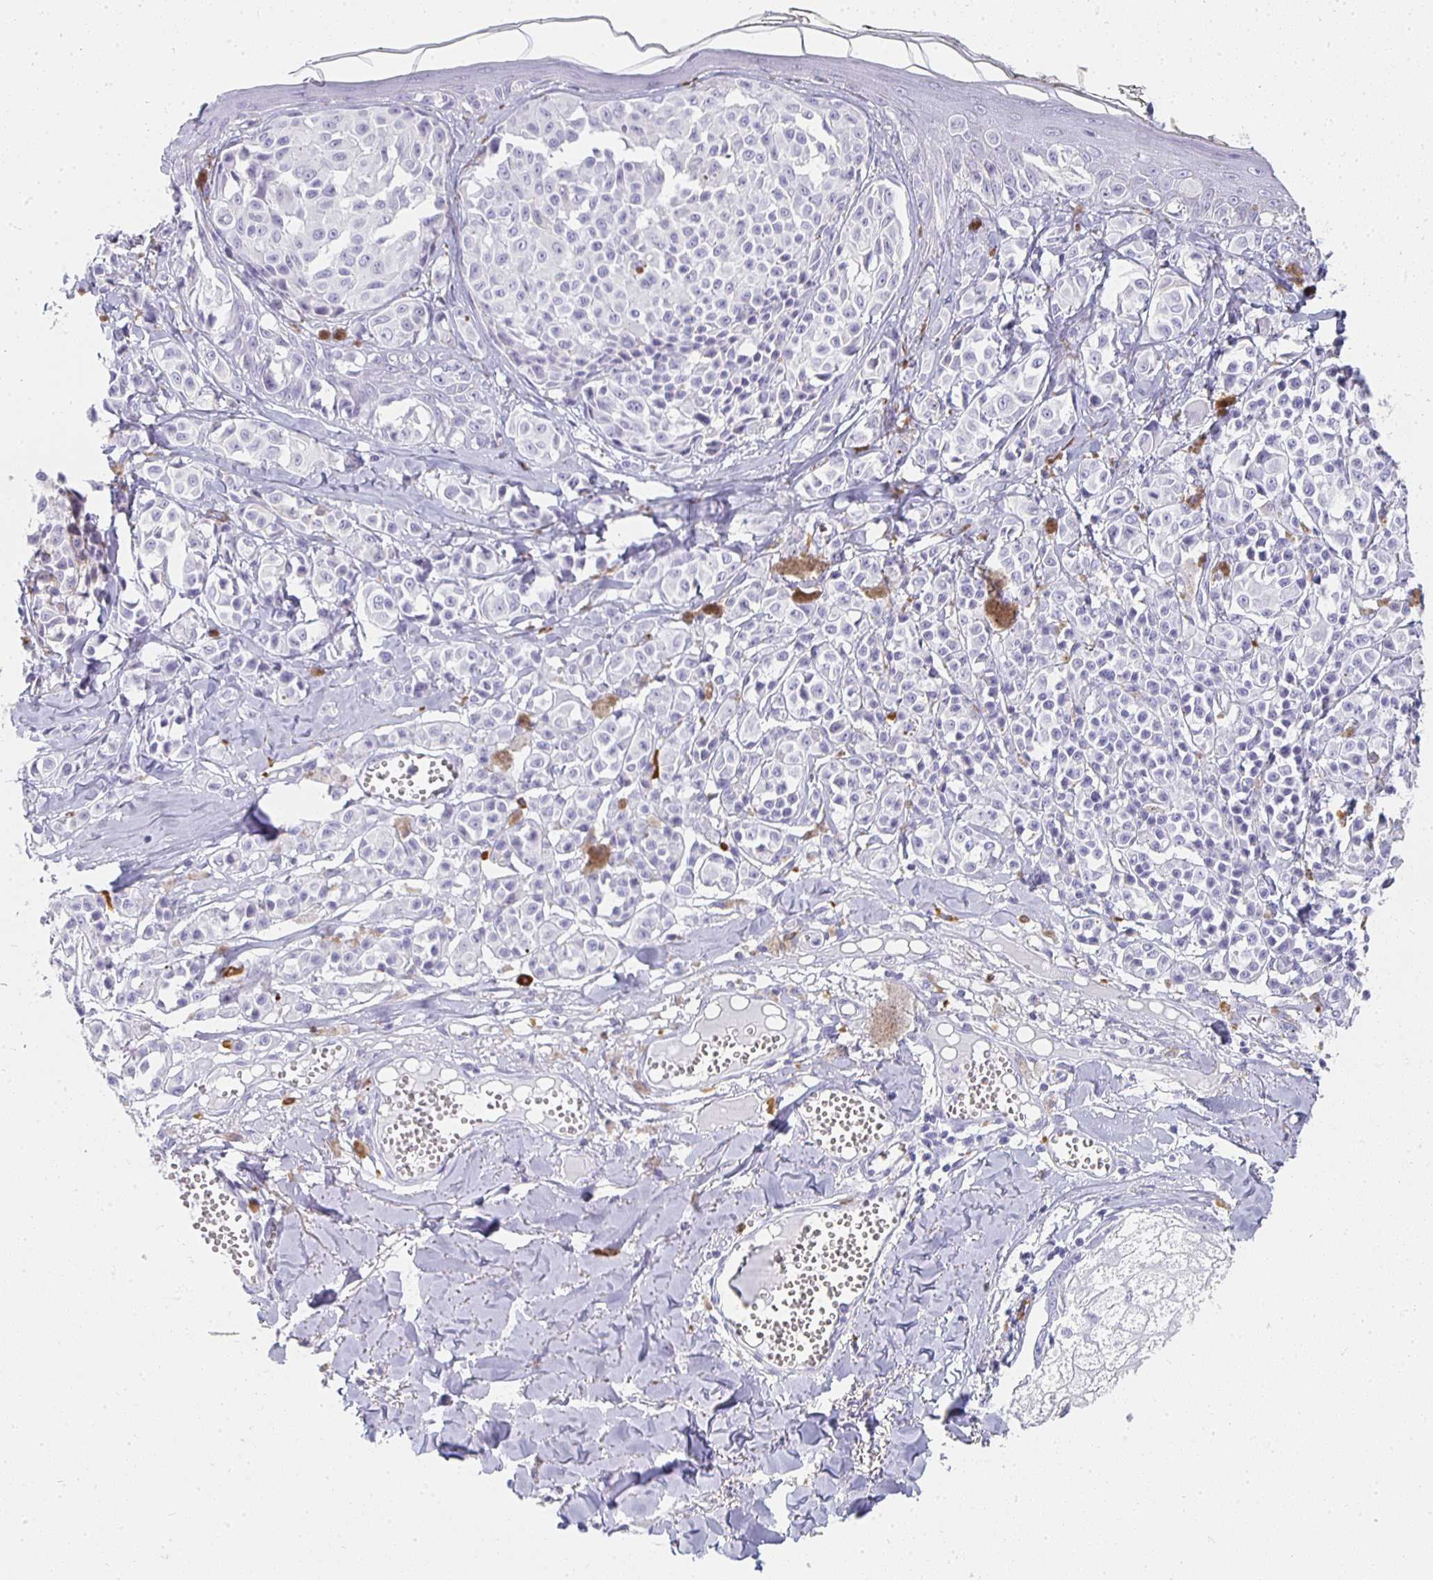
{"staining": {"intensity": "negative", "quantity": "none", "location": "none"}, "tissue": "melanoma", "cell_type": "Tumor cells", "image_type": "cancer", "snomed": [{"axis": "morphology", "description": "Malignant melanoma, NOS"}, {"axis": "topography", "description": "Skin"}], "caption": "DAB immunohistochemical staining of melanoma demonstrates no significant positivity in tumor cells.", "gene": "TPSD1", "patient": {"sex": "female", "age": 43}}